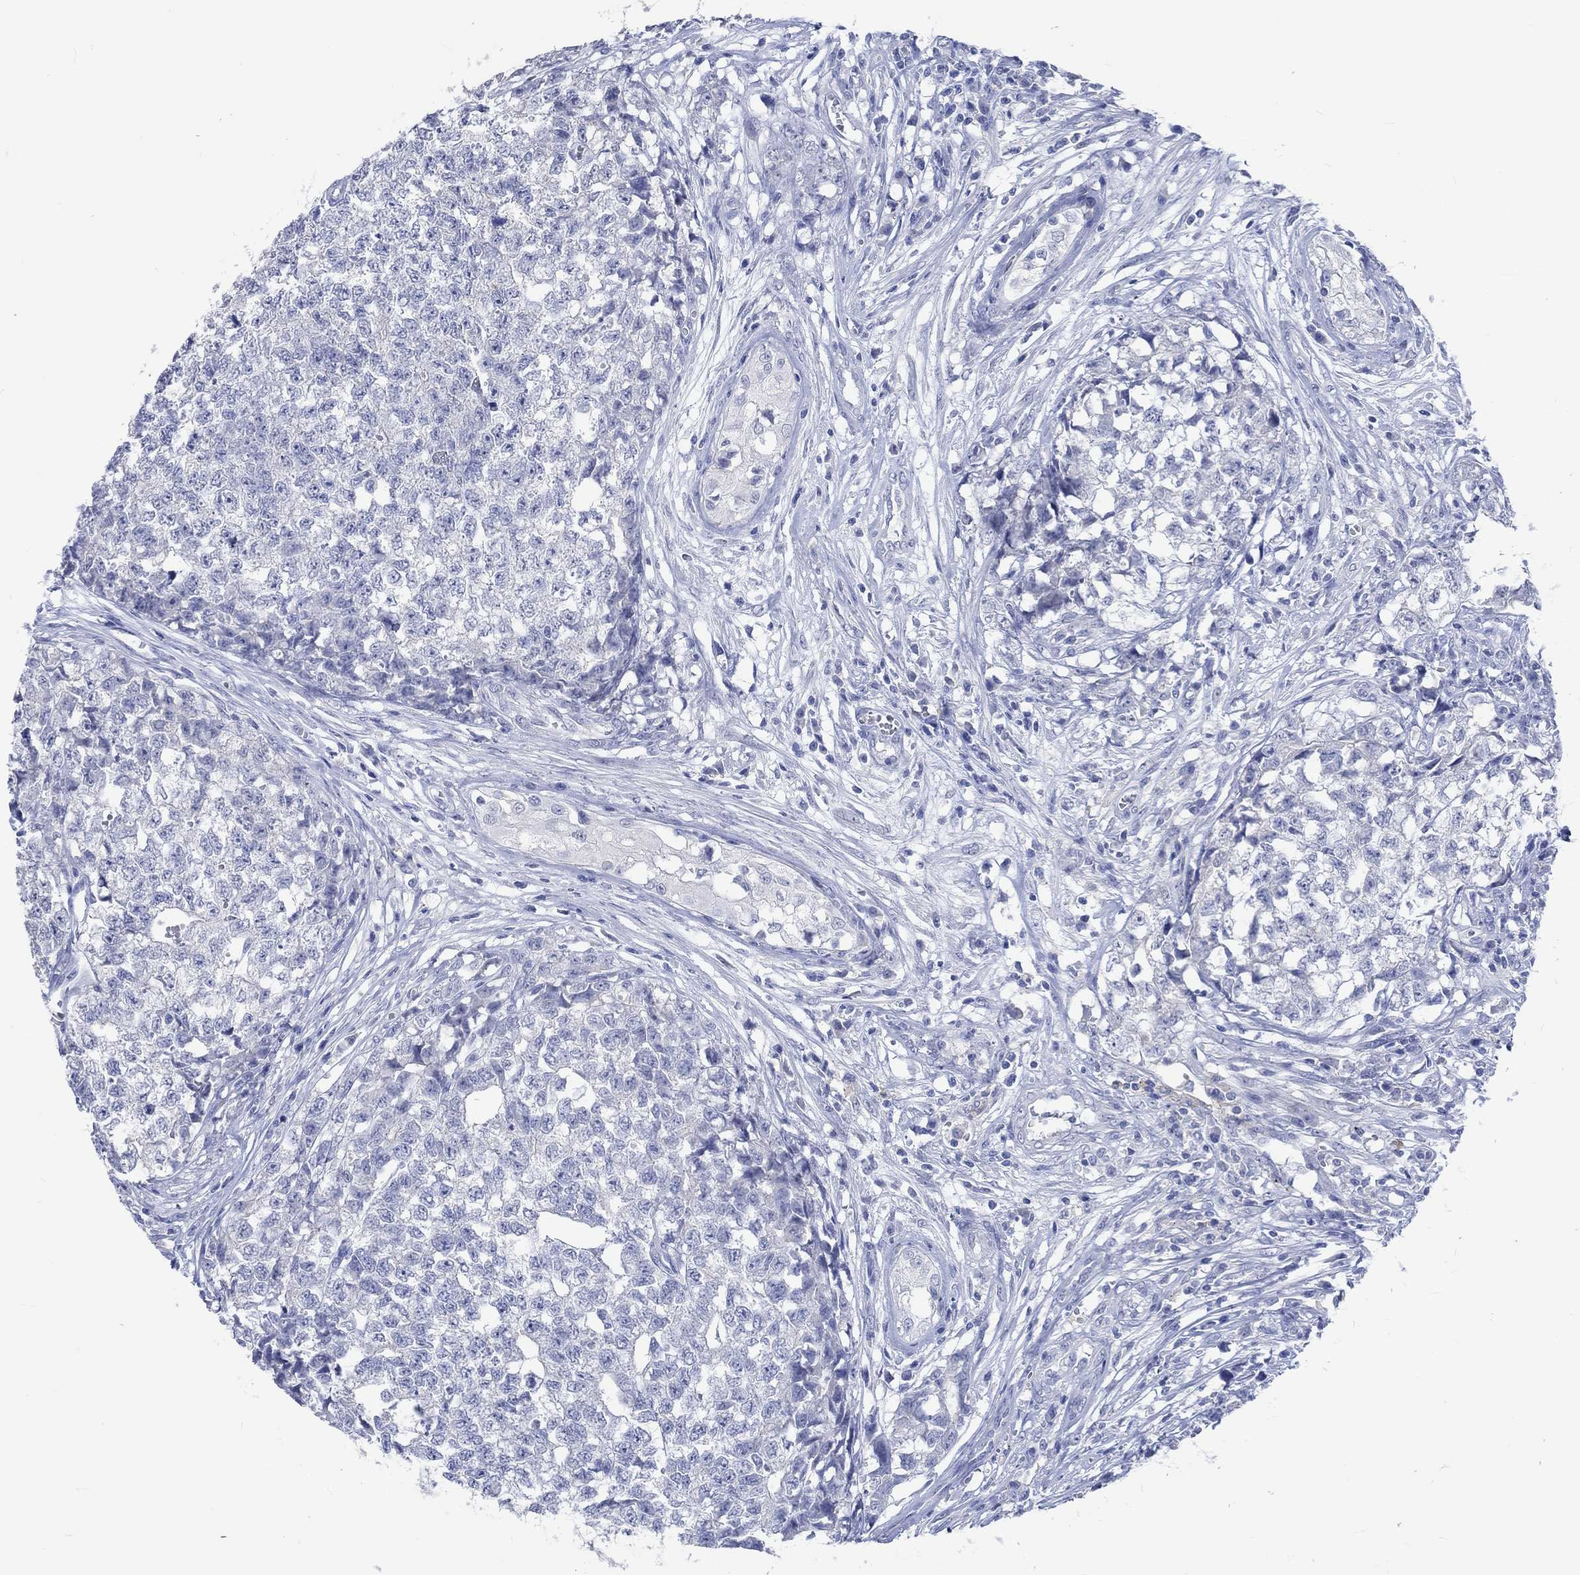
{"staining": {"intensity": "negative", "quantity": "none", "location": "none"}, "tissue": "testis cancer", "cell_type": "Tumor cells", "image_type": "cancer", "snomed": [{"axis": "morphology", "description": "Seminoma, NOS"}, {"axis": "morphology", "description": "Carcinoma, Embryonal, NOS"}, {"axis": "topography", "description": "Testis"}], "caption": "Seminoma (testis) stained for a protein using immunohistochemistry shows no expression tumor cells.", "gene": "C4orf47", "patient": {"sex": "male", "age": 22}}